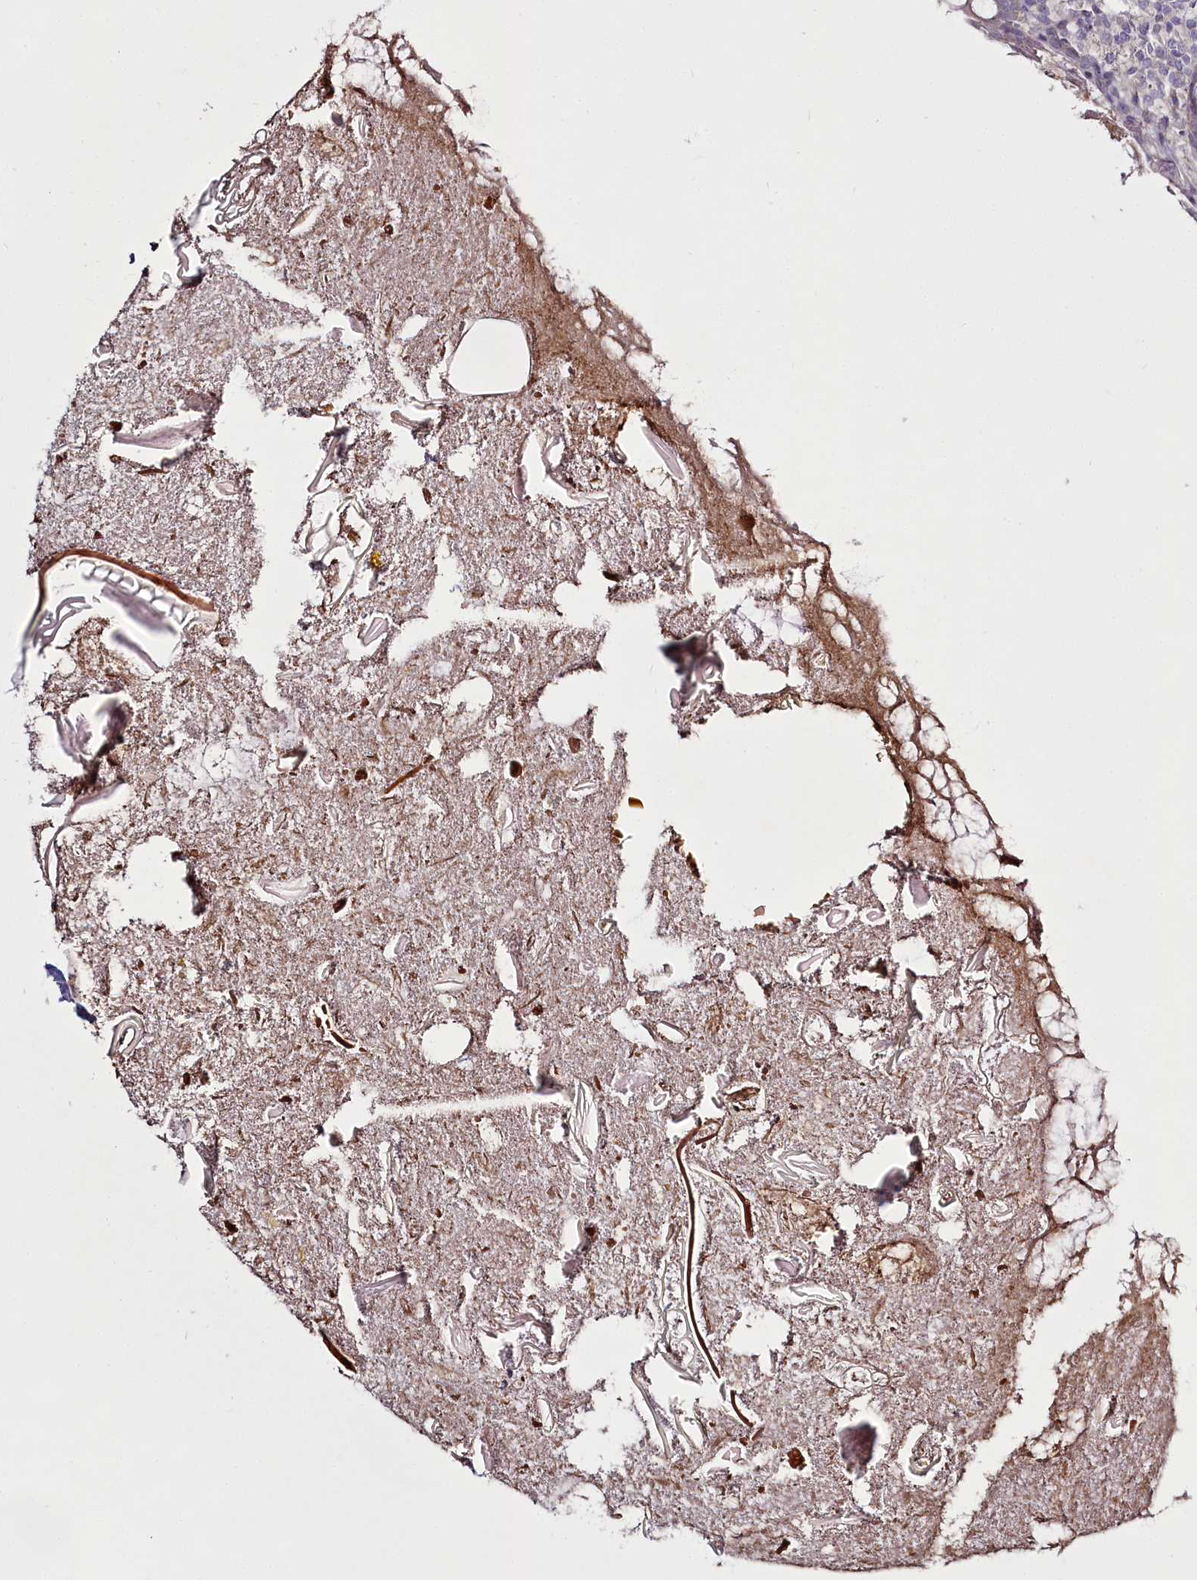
{"staining": {"intensity": "negative", "quantity": "none", "location": "none"}, "tissue": "appendix", "cell_type": "Glandular cells", "image_type": "normal", "snomed": [{"axis": "morphology", "description": "Normal tissue, NOS"}, {"axis": "topography", "description": "Appendix"}], "caption": "Immunohistochemistry (IHC) of benign appendix shows no expression in glandular cells. The staining is performed using DAB brown chromogen with nuclei counter-stained in using hematoxylin.", "gene": "SPINK13", "patient": {"sex": "female", "age": 17}}